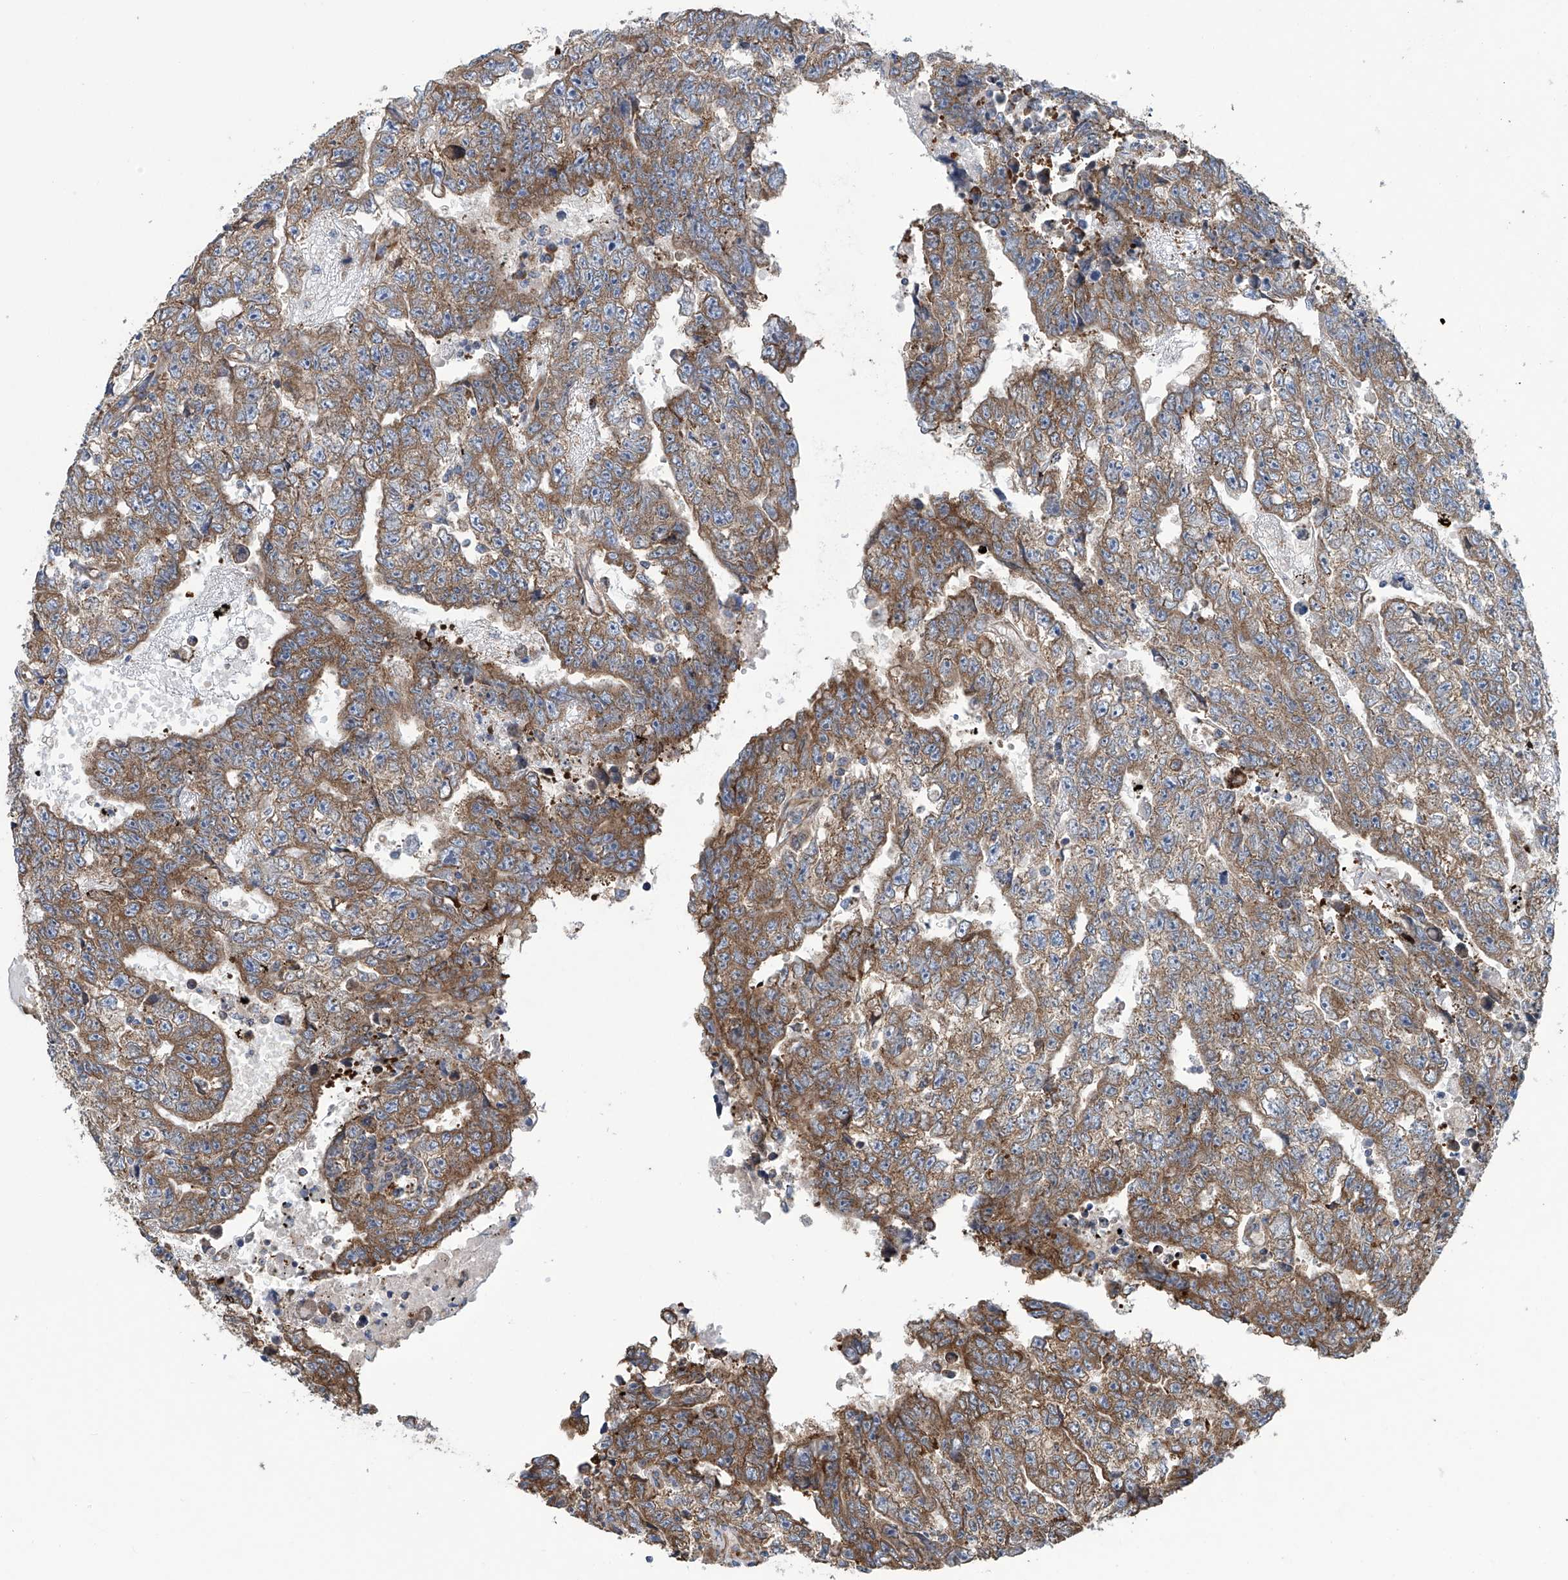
{"staining": {"intensity": "moderate", "quantity": ">75%", "location": "cytoplasmic/membranous"}, "tissue": "testis cancer", "cell_type": "Tumor cells", "image_type": "cancer", "snomed": [{"axis": "morphology", "description": "Carcinoma, Embryonal, NOS"}, {"axis": "topography", "description": "Testis"}], "caption": "Testis cancer (embryonal carcinoma) stained with a brown dye displays moderate cytoplasmic/membranous positive expression in approximately >75% of tumor cells.", "gene": "SENP2", "patient": {"sex": "male", "age": 25}}